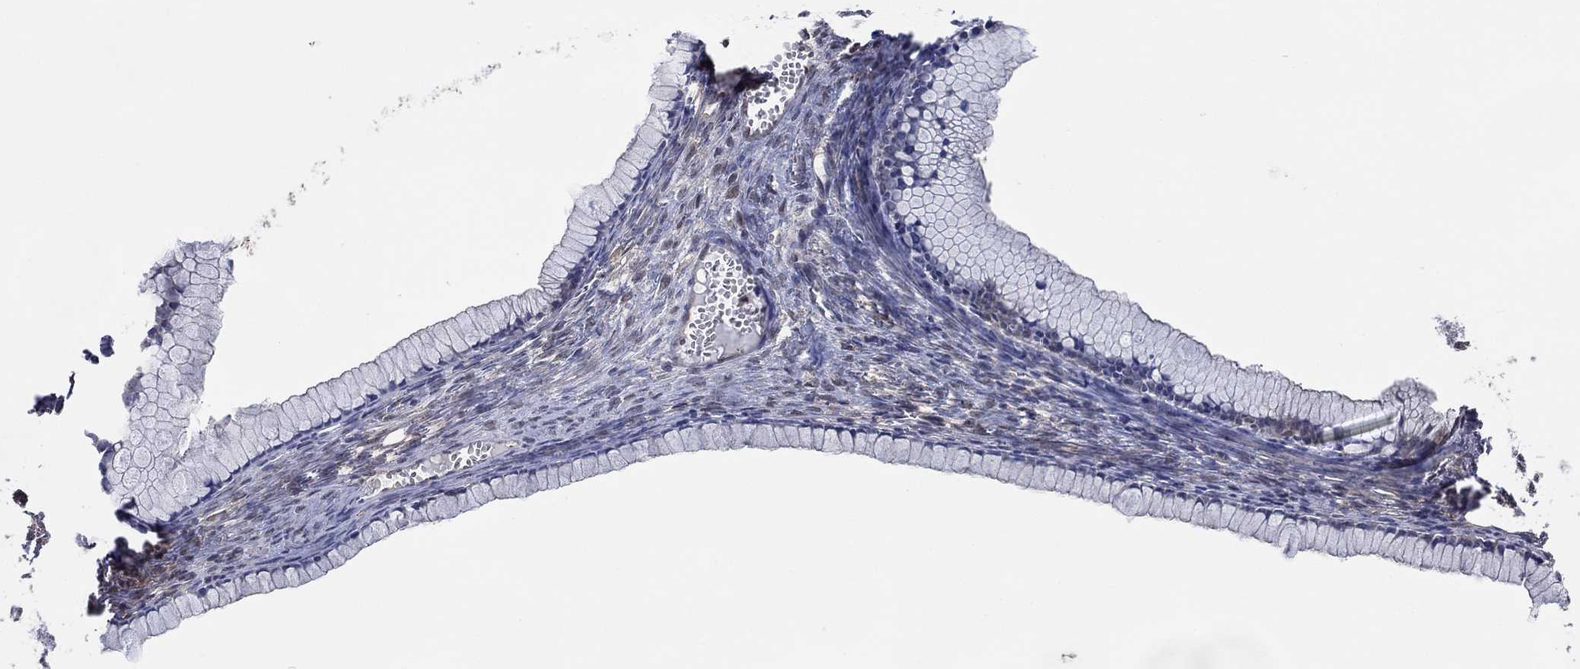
{"staining": {"intensity": "negative", "quantity": "none", "location": "none"}, "tissue": "ovarian cancer", "cell_type": "Tumor cells", "image_type": "cancer", "snomed": [{"axis": "morphology", "description": "Cystadenocarcinoma, mucinous, NOS"}, {"axis": "topography", "description": "Ovary"}], "caption": "IHC photomicrograph of neoplastic tissue: human ovarian cancer (mucinous cystadenocarcinoma) stained with DAB exhibits no significant protein positivity in tumor cells. The staining is performed using DAB brown chromogen with nuclei counter-stained in using hematoxylin.", "gene": "RNF114", "patient": {"sex": "female", "age": 41}}